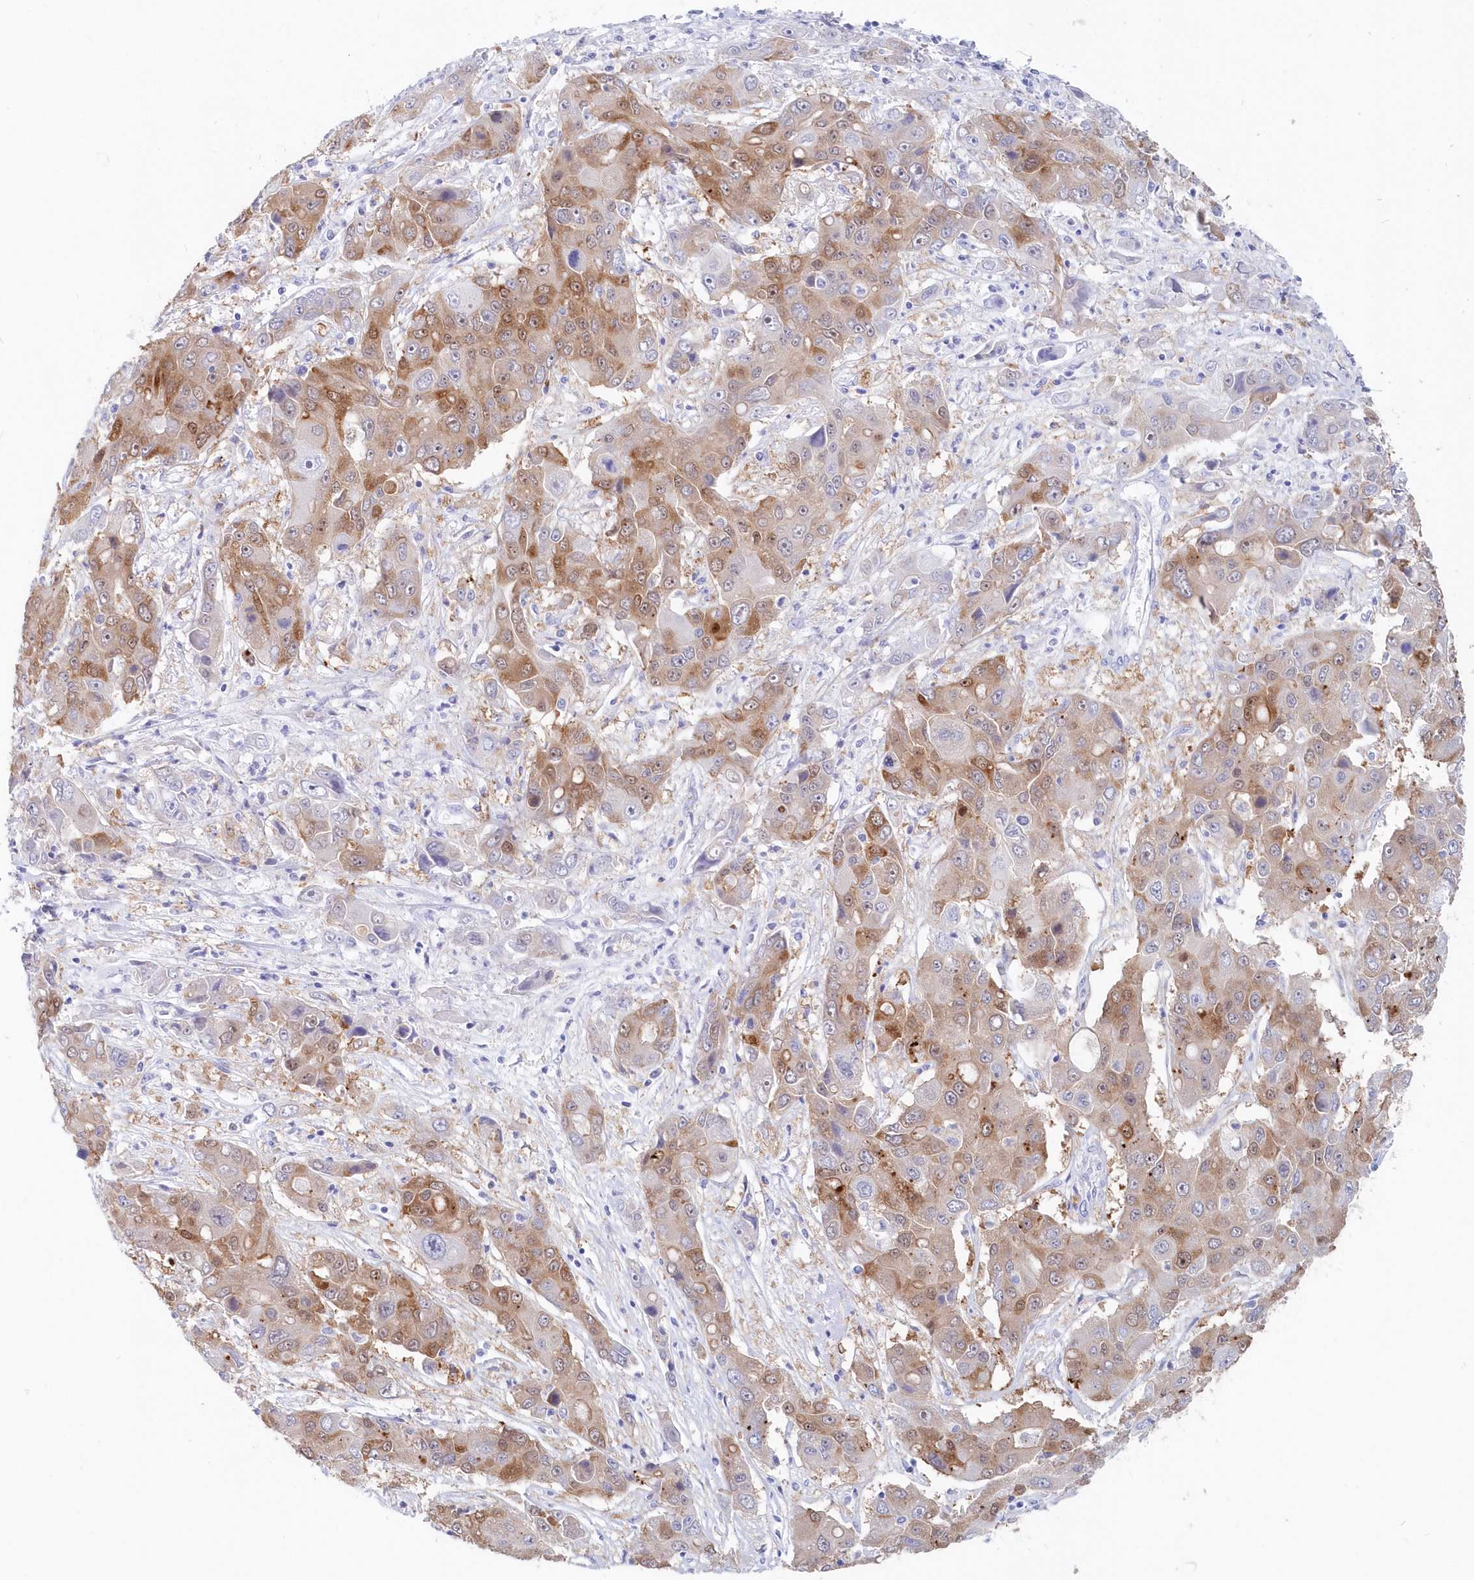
{"staining": {"intensity": "moderate", "quantity": "25%-75%", "location": "cytoplasmic/membranous"}, "tissue": "liver cancer", "cell_type": "Tumor cells", "image_type": "cancer", "snomed": [{"axis": "morphology", "description": "Cholangiocarcinoma"}, {"axis": "topography", "description": "Liver"}], "caption": "About 25%-75% of tumor cells in human liver cancer (cholangiocarcinoma) exhibit moderate cytoplasmic/membranous protein positivity as visualized by brown immunohistochemical staining.", "gene": "CSNK1G2", "patient": {"sex": "male", "age": 67}}